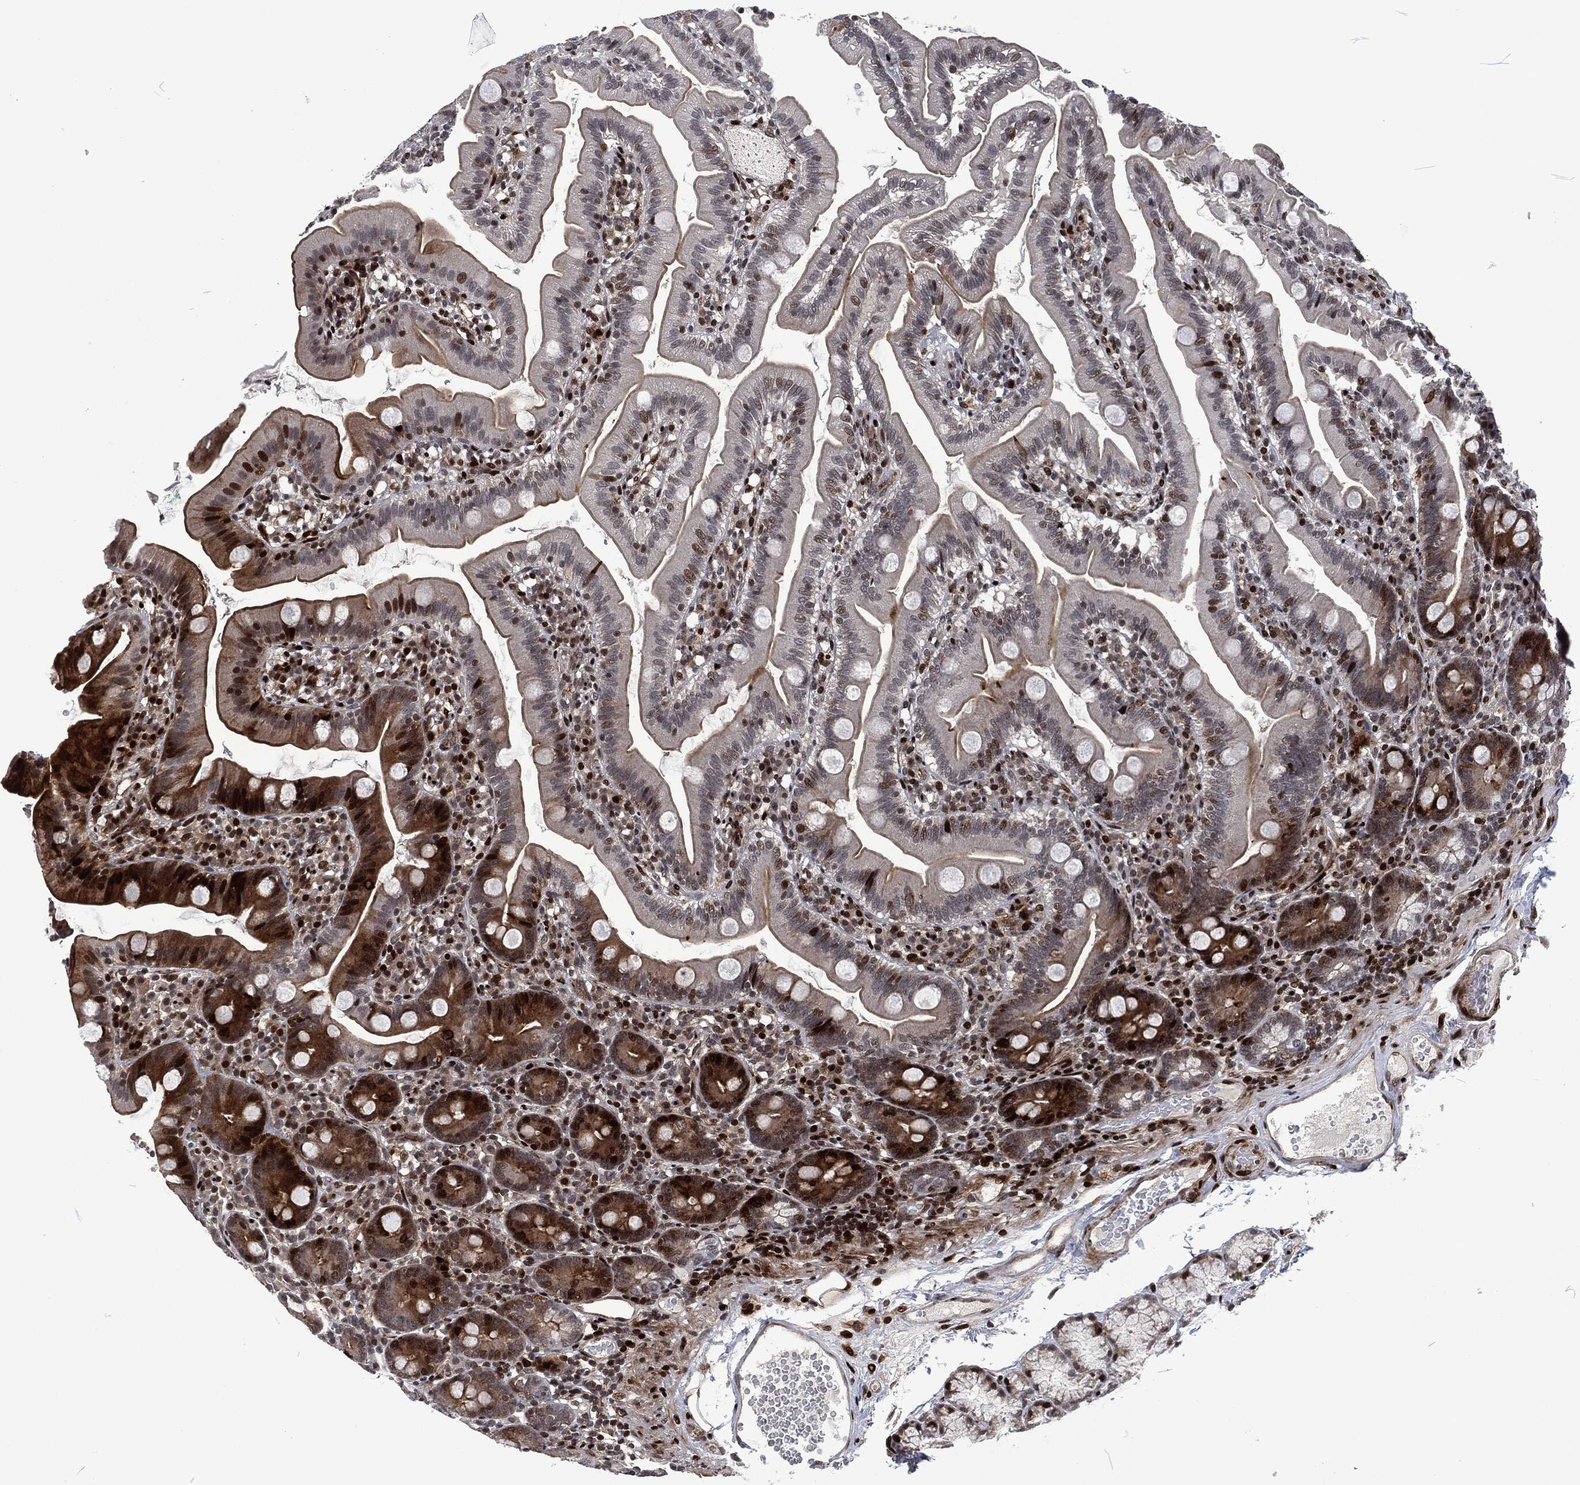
{"staining": {"intensity": "strong", "quantity": "<25%", "location": "cytoplasmic/membranous,nuclear"}, "tissue": "duodenum", "cell_type": "Glandular cells", "image_type": "normal", "snomed": [{"axis": "morphology", "description": "Normal tissue, NOS"}, {"axis": "topography", "description": "Duodenum"}], "caption": "Protein staining of normal duodenum reveals strong cytoplasmic/membranous,nuclear positivity in approximately <25% of glandular cells. (DAB = brown stain, brightfield microscopy at high magnification).", "gene": "EGFR", "patient": {"sex": "female", "age": 67}}